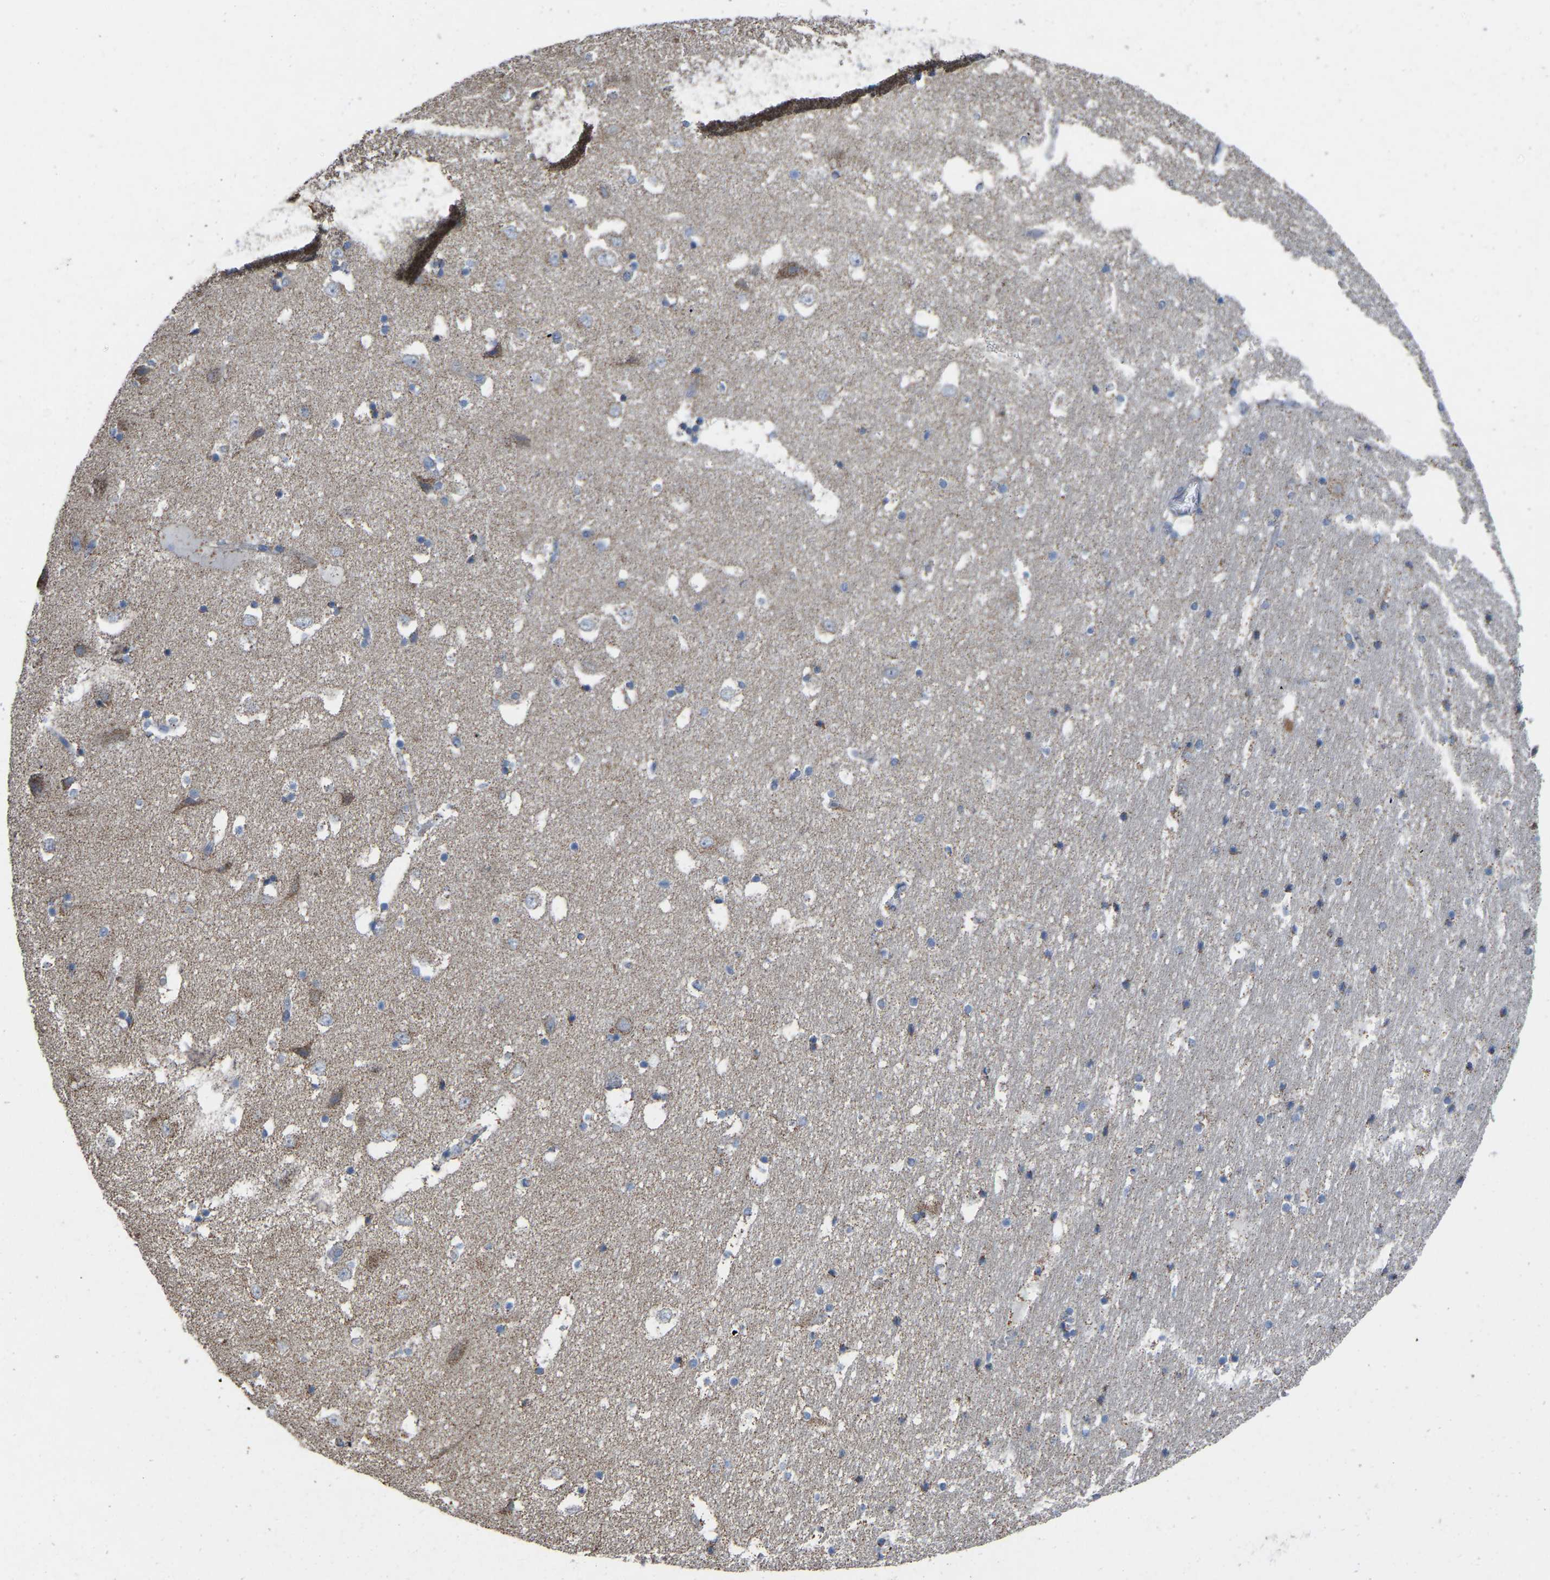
{"staining": {"intensity": "weak", "quantity": "25%-75%", "location": "cytoplasmic/membranous"}, "tissue": "hippocampus", "cell_type": "Glial cells", "image_type": "normal", "snomed": [{"axis": "morphology", "description": "Normal tissue, NOS"}, {"axis": "topography", "description": "Hippocampus"}], "caption": "High-magnification brightfield microscopy of unremarkable hippocampus stained with DAB (3,3'-diaminobenzidine) (brown) and counterstained with hematoxylin (blue). glial cells exhibit weak cytoplasmic/membranous staining is present in approximately25%-75% of cells. Immunohistochemistry stains the protein in brown and the nuclei are stained blue.", "gene": "BCL10", "patient": {"sex": "male", "age": 45}}